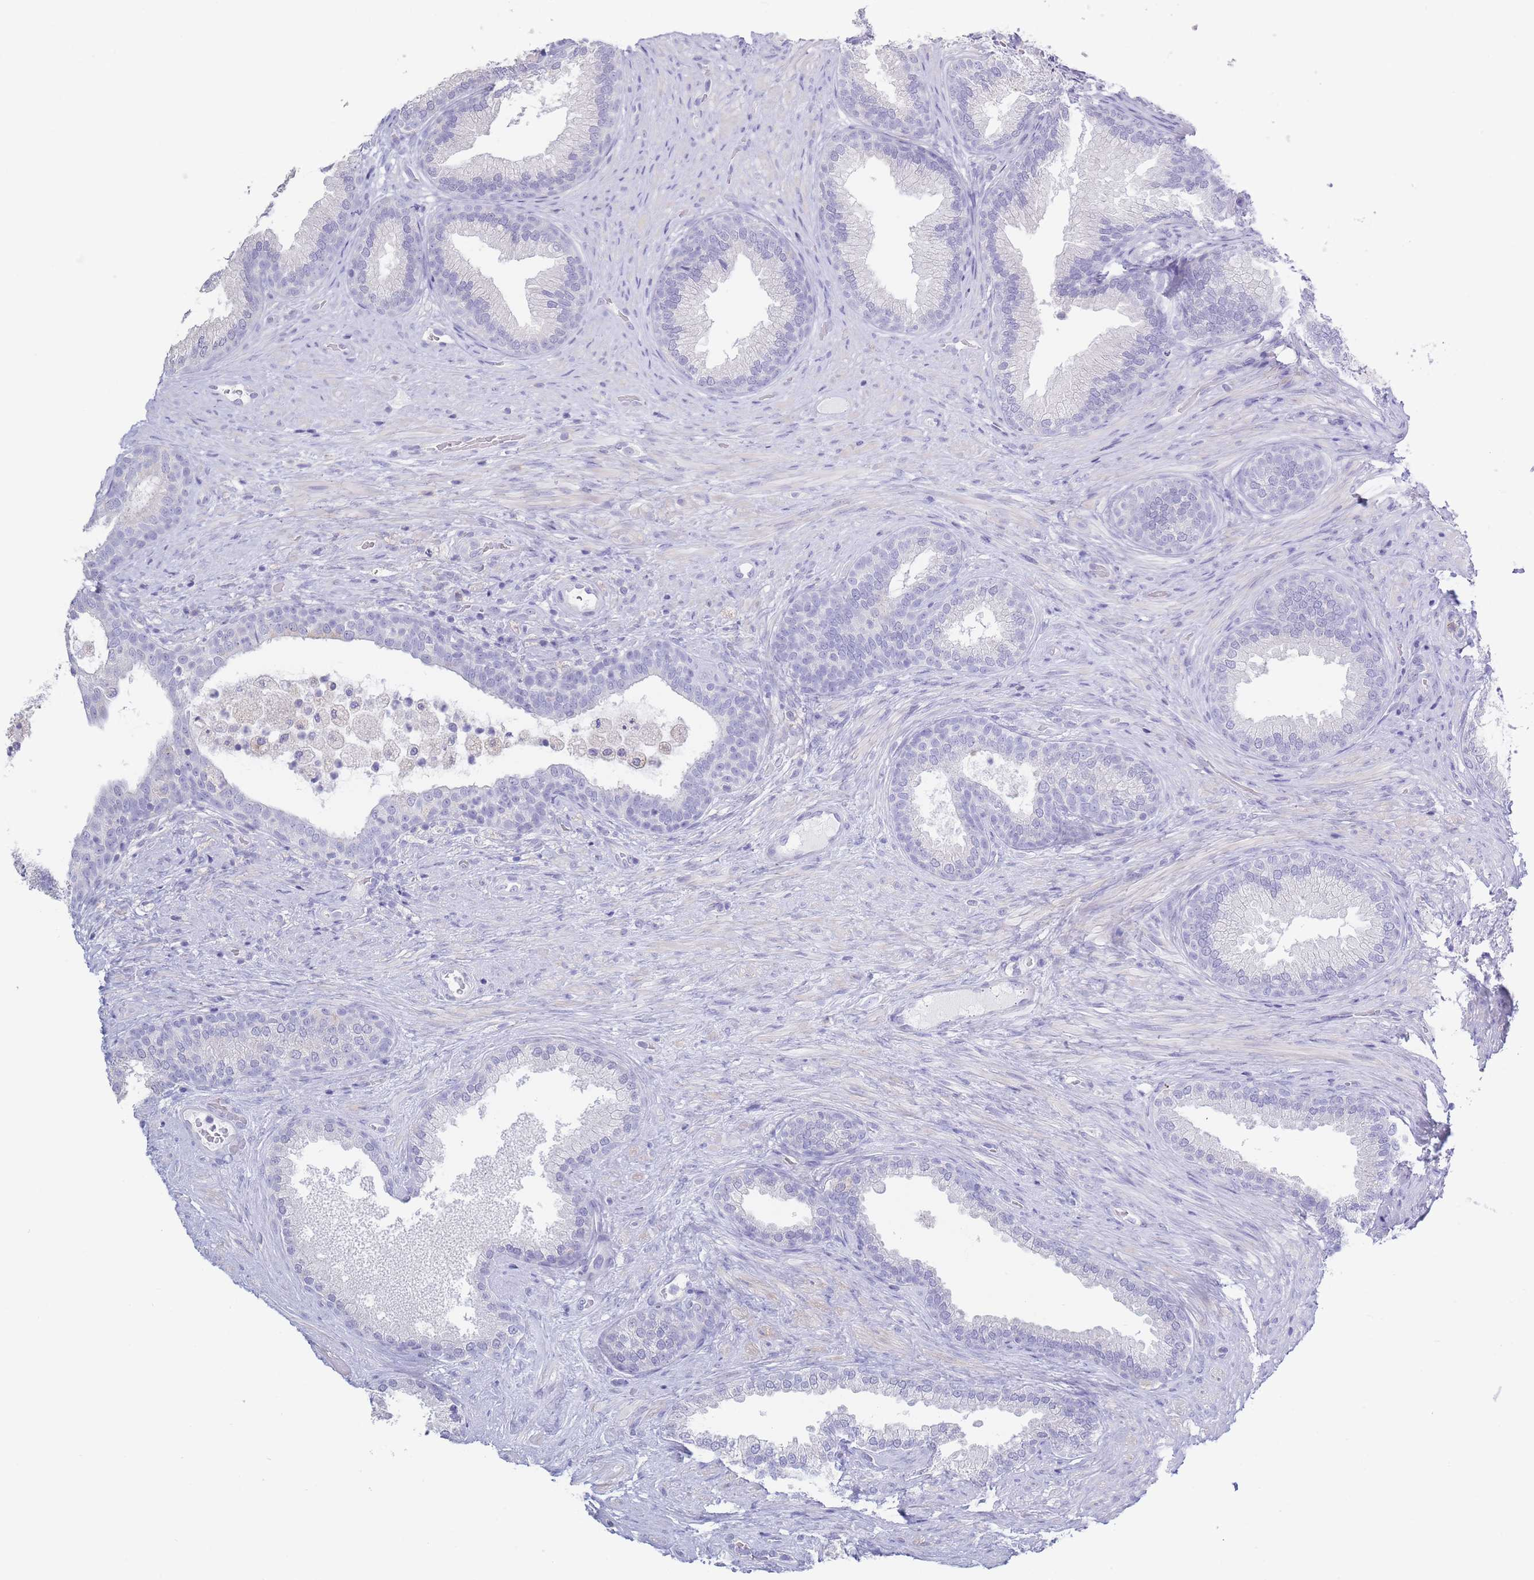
{"staining": {"intensity": "negative", "quantity": "none", "location": "none"}, "tissue": "prostate", "cell_type": "Glandular cells", "image_type": "normal", "snomed": [{"axis": "morphology", "description": "Normal tissue, NOS"}, {"axis": "topography", "description": "Prostate"}], "caption": "Prostate stained for a protein using IHC shows no positivity glandular cells.", "gene": "CD37", "patient": {"sex": "male", "age": 76}}